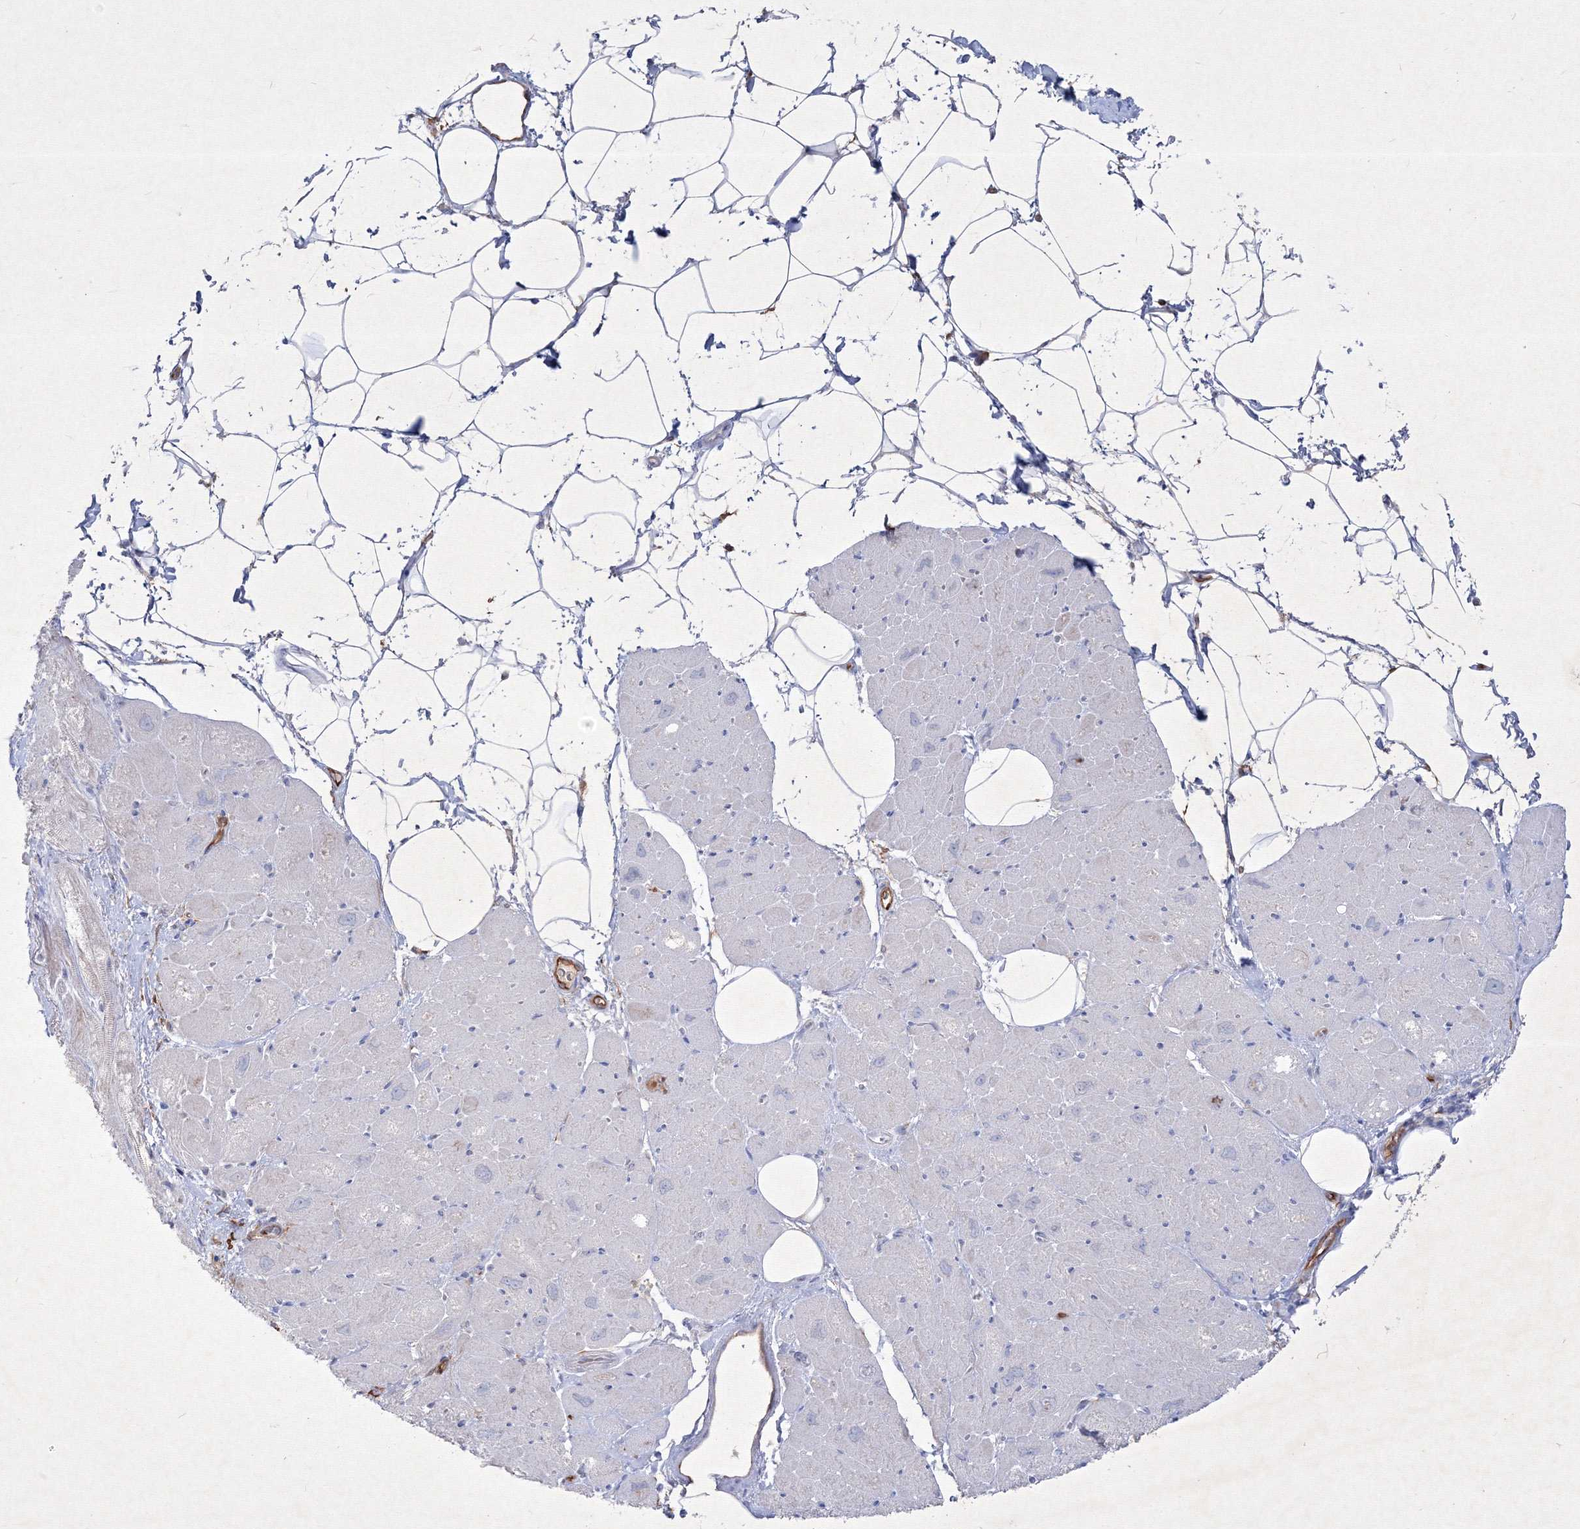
{"staining": {"intensity": "strong", "quantity": "<25%", "location": "cytoplasmic/membranous"}, "tissue": "heart muscle", "cell_type": "Cardiomyocytes", "image_type": "normal", "snomed": [{"axis": "morphology", "description": "Normal tissue, NOS"}, {"axis": "topography", "description": "Heart"}], "caption": "Cardiomyocytes reveal strong cytoplasmic/membranous staining in approximately <25% of cells in unremarkable heart muscle. The protein of interest is shown in brown color, while the nuclei are stained blue.", "gene": "TMEM139", "patient": {"sex": "male", "age": 50}}